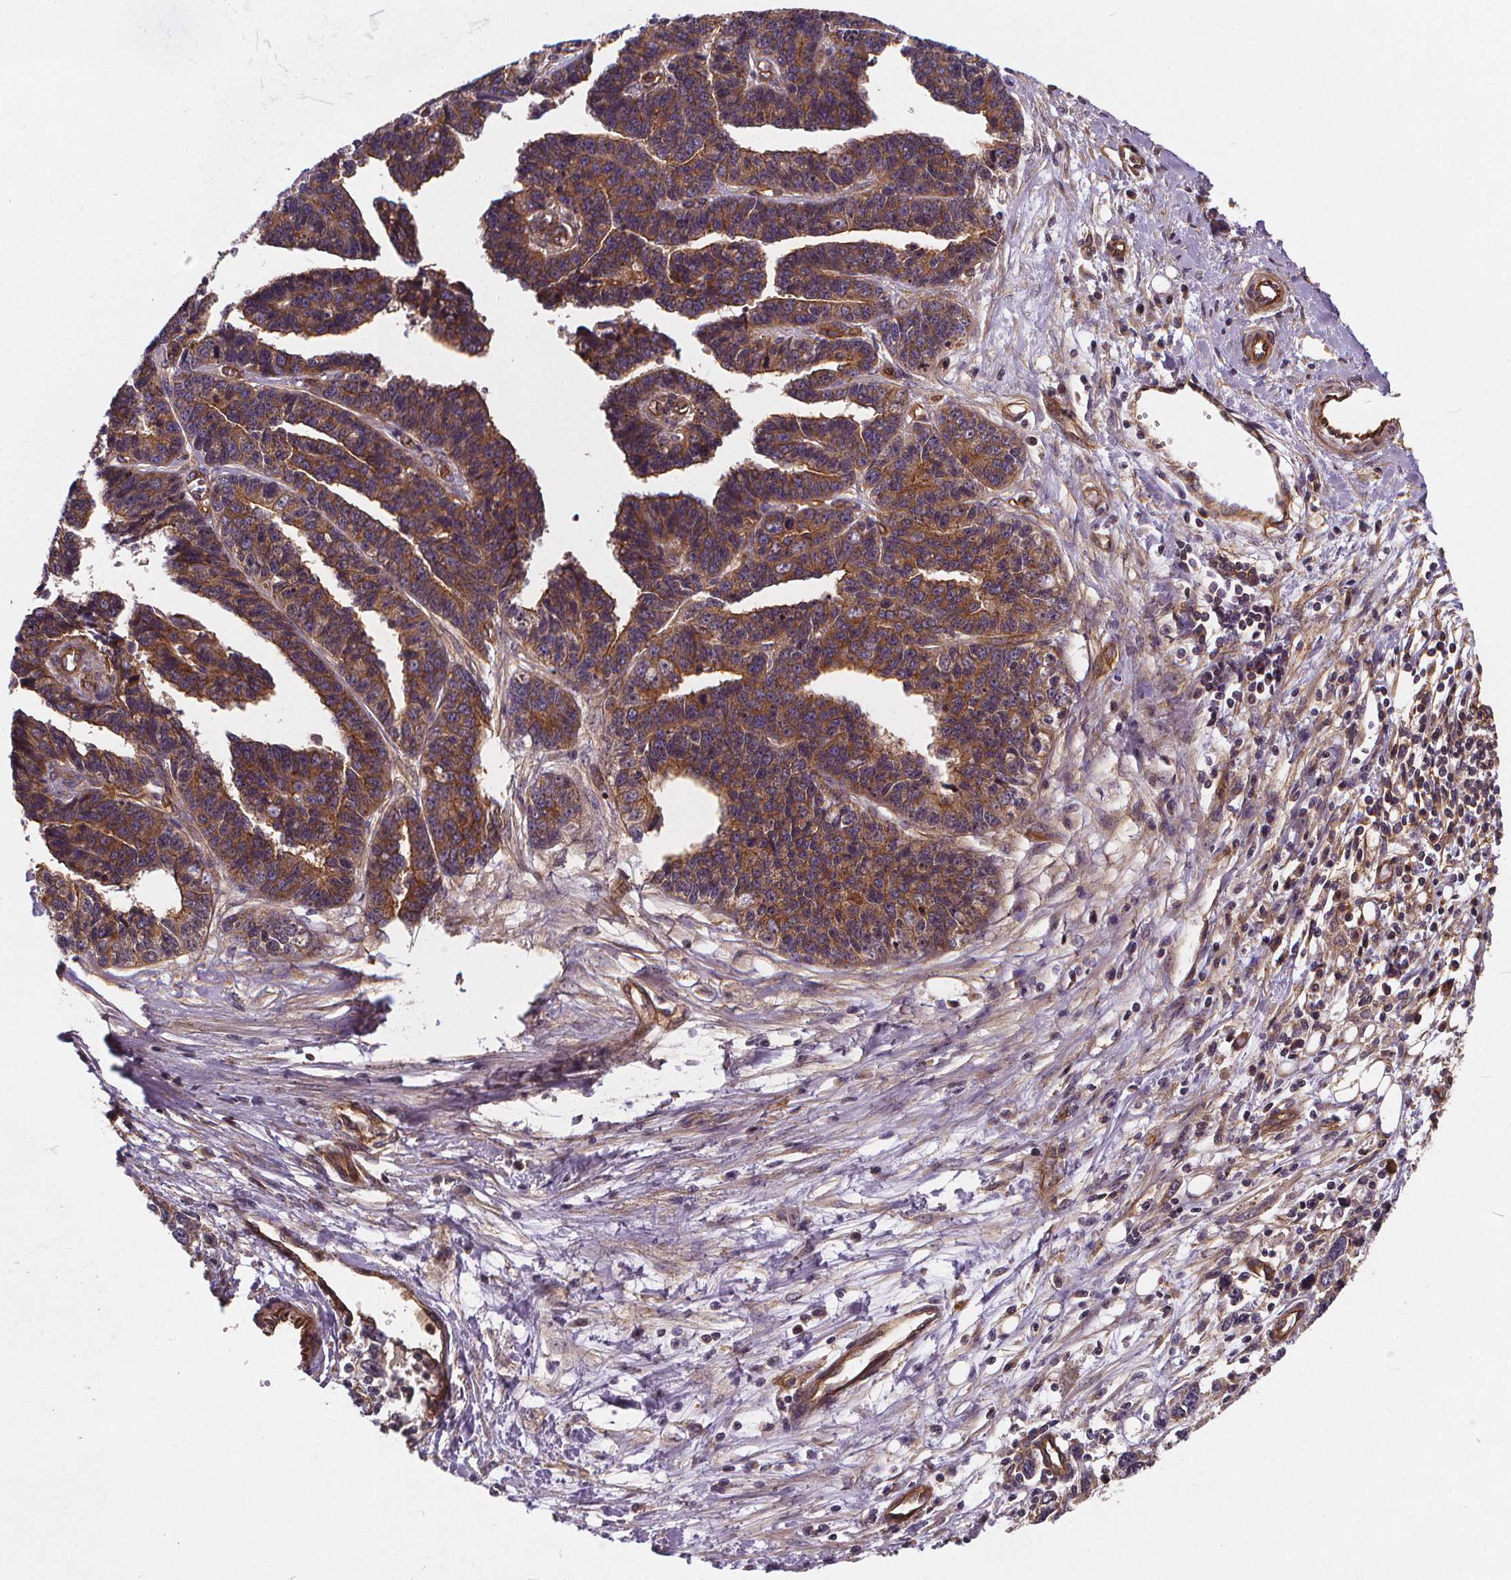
{"staining": {"intensity": "strong", "quantity": ">75%", "location": "cytoplasmic/membranous"}, "tissue": "ovarian cancer", "cell_type": "Tumor cells", "image_type": "cancer", "snomed": [{"axis": "morphology", "description": "Cystadenocarcinoma, serous, NOS"}, {"axis": "topography", "description": "Ovary"}], "caption": "Tumor cells display strong cytoplasmic/membranous staining in approximately >75% of cells in serous cystadenocarcinoma (ovarian).", "gene": "CLINT1", "patient": {"sex": "female", "age": 76}}